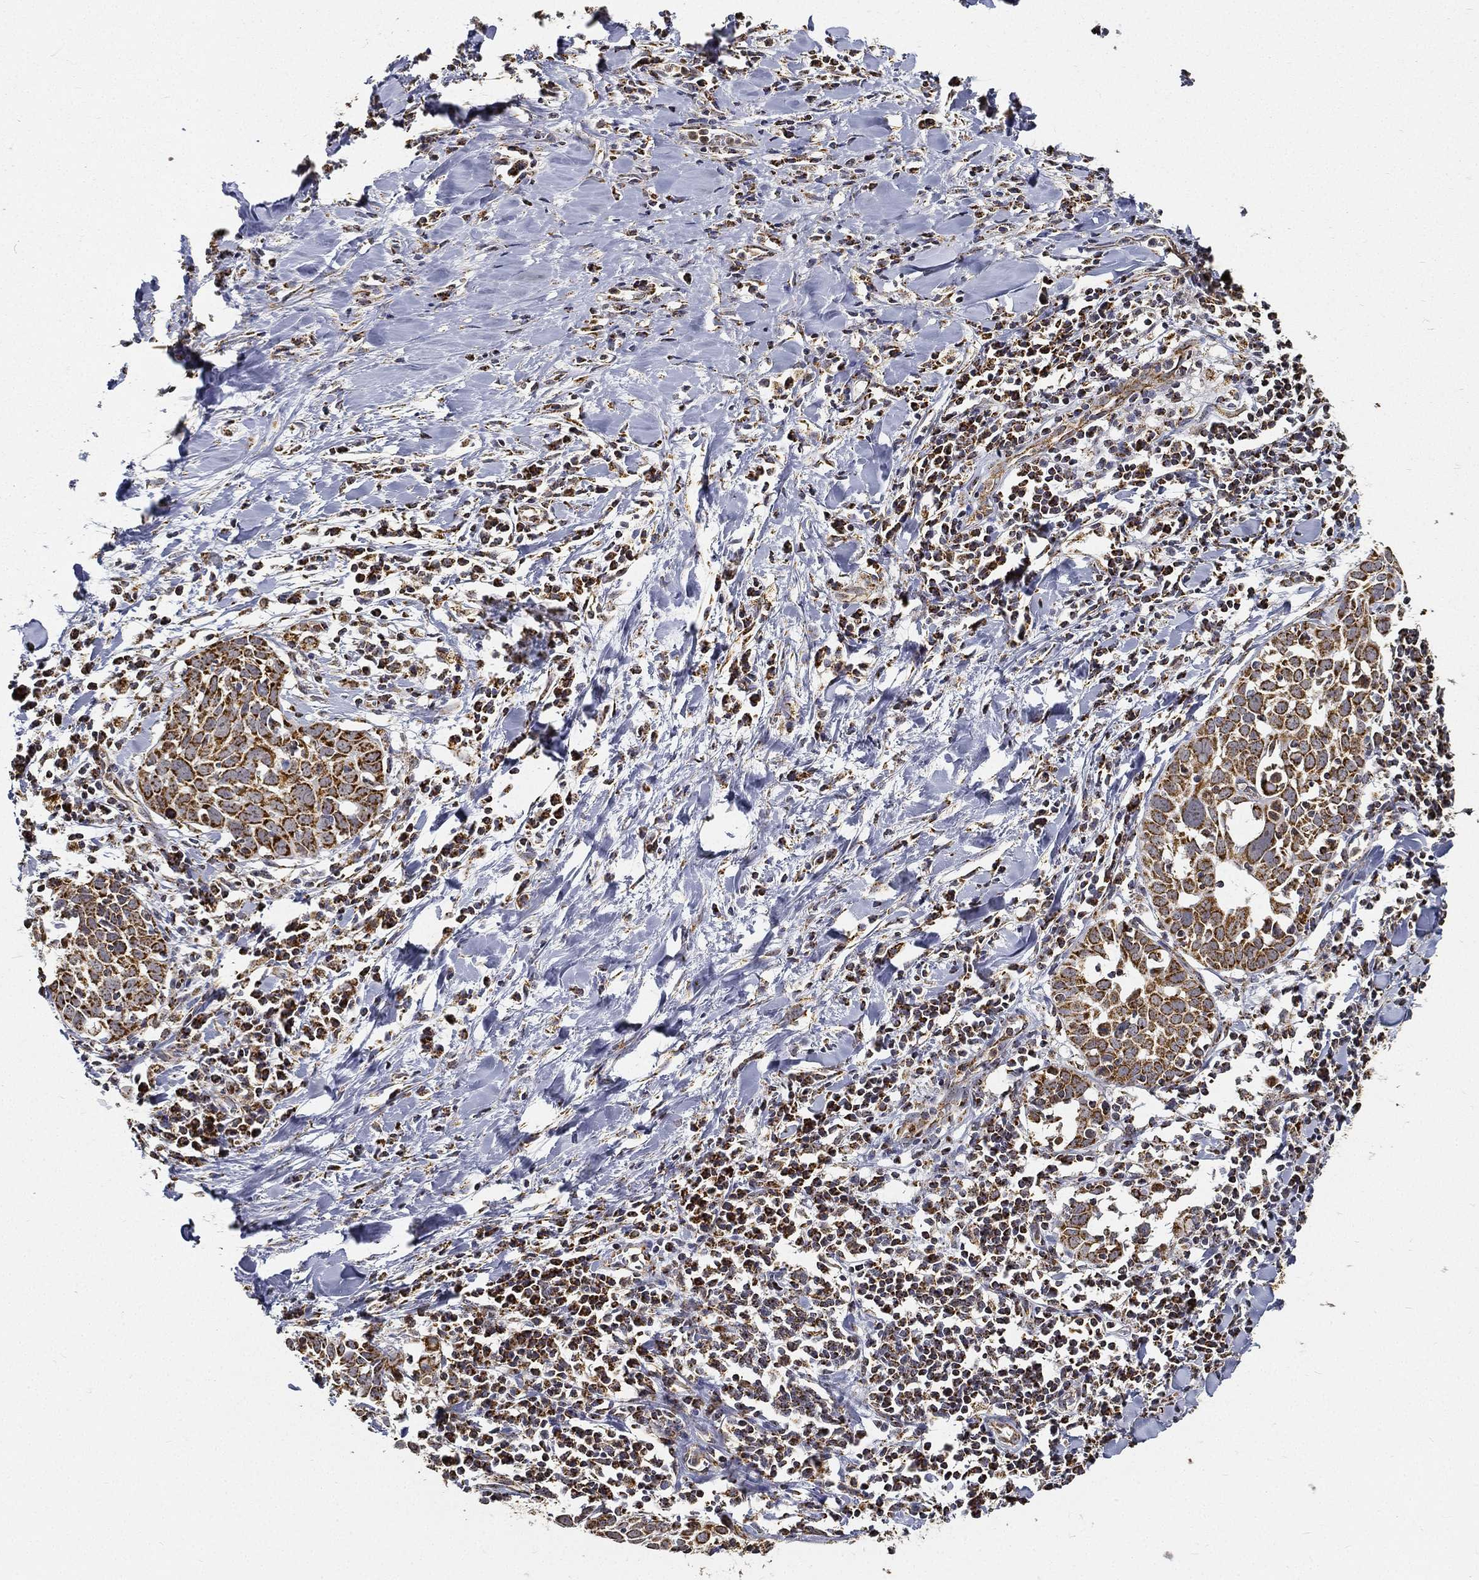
{"staining": {"intensity": "strong", "quantity": "25%-75%", "location": "cytoplasmic/membranous"}, "tissue": "lung cancer", "cell_type": "Tumor cells", "image_type": "cancer", "snomed": [{"axis": "morphology", "description": "Squamous cell carcinoma, NOS"}, {"axis": "topography", "description": "Lung"}], "caption": "Tumor cells show high levels of strong cytoplasmic/membranous staining in approximately 25%-75% of cells in lung cancer (squamous cell carcinoma). The staining was performed using DAB (3,3'-diaminobenzidine), with brown indicating positive protein expression. Nuclei are stained blue with hematoxylin.", "gene": "NDUFAB1", "patient": {"sex": "male", "age": 57}}